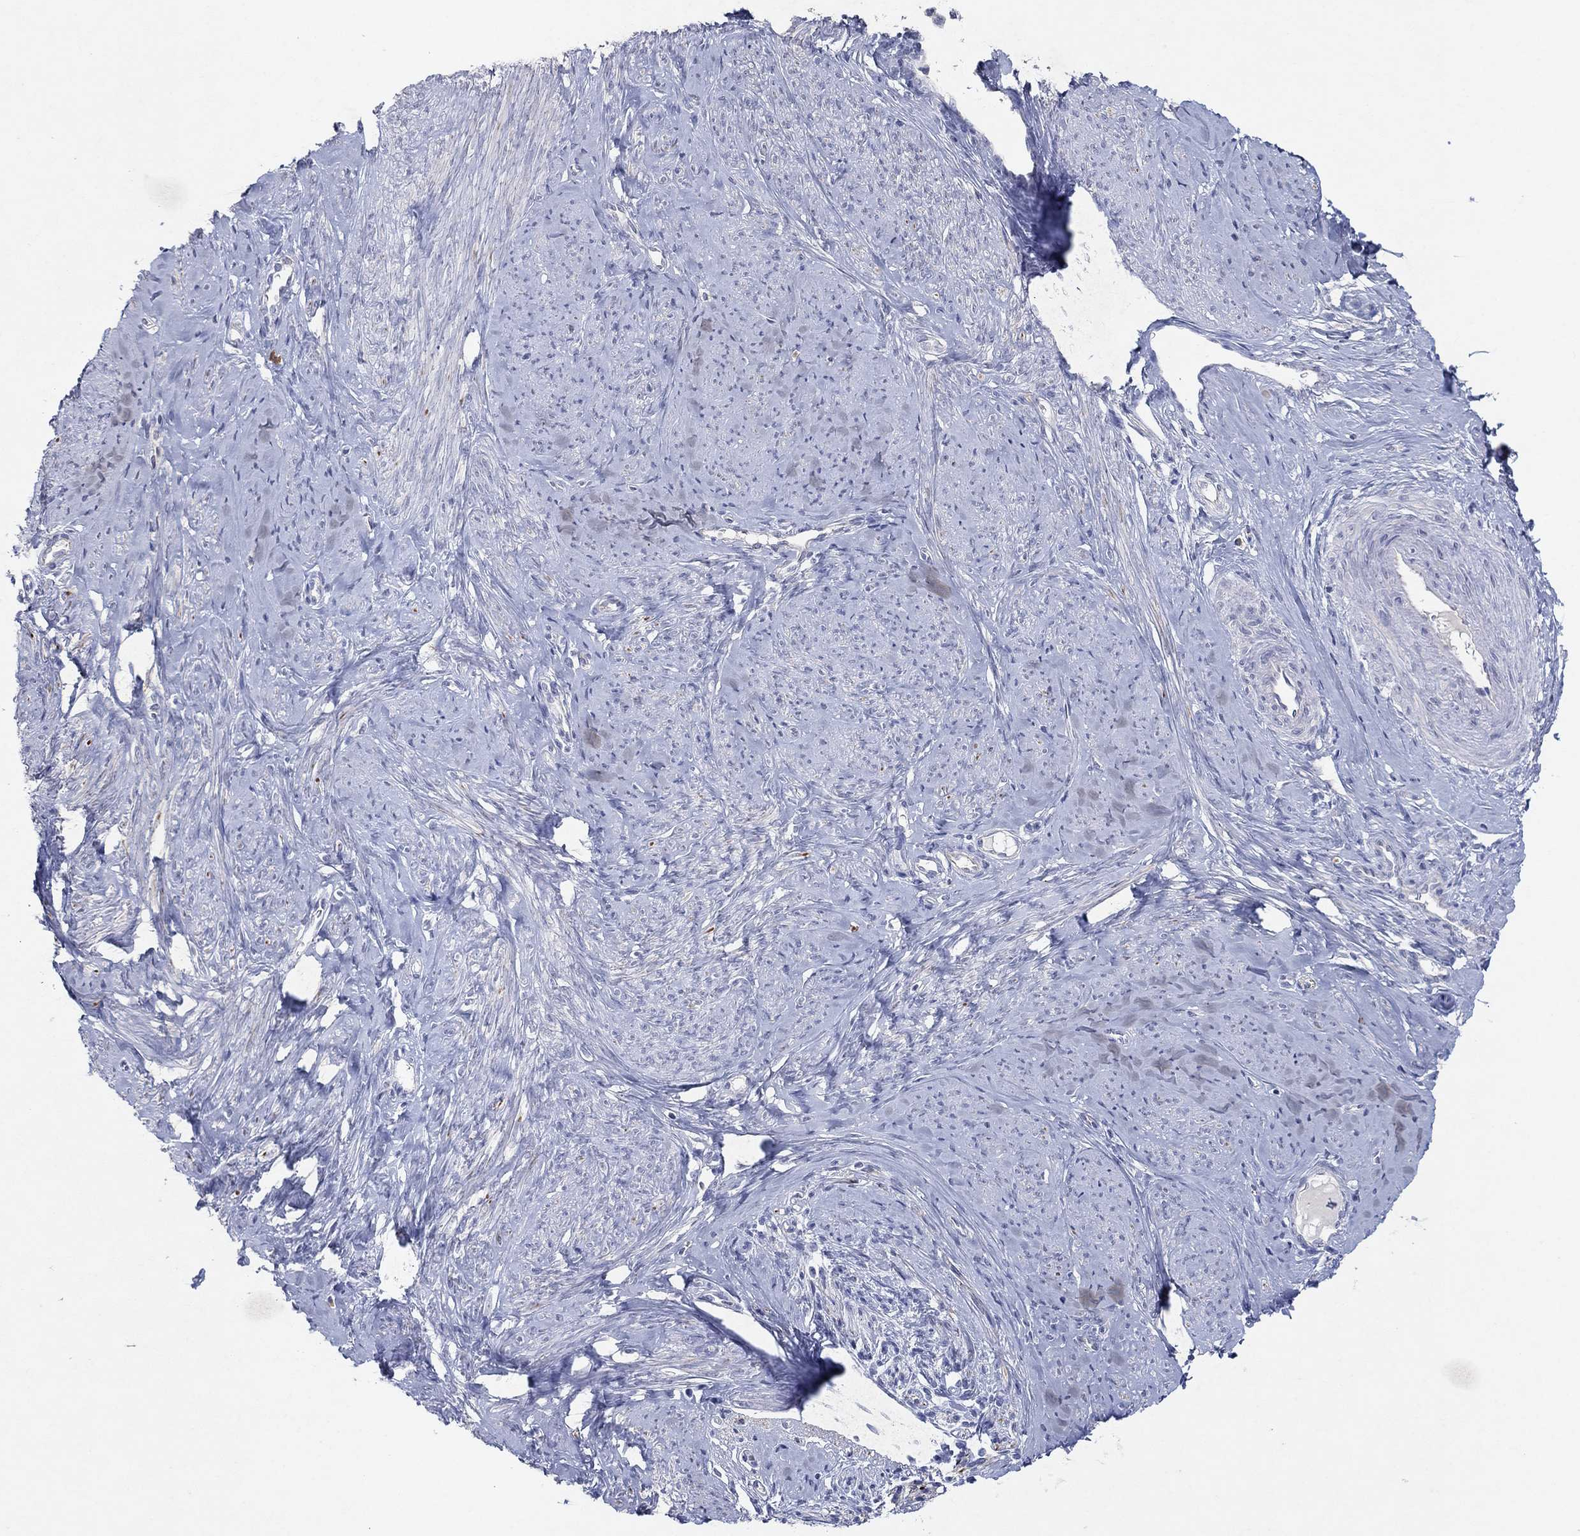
{"staining": {"intensity": "negative", "quantity": "none", "location": "none"}, "tissue": "smooth muscle", "cell_type": "Smooth muscle cells", "image_type": "normal", "snomed": [{"axis": "morphology", "description": "Normal tissue, NOS"}, {"axis": "topography", "description": "Smooth muscle"}], "caption": "High magnification brightfield microscopy of benign smooth muscle stained with DAB (brown) and counterstained with hematoxylin (blue): smooth muscle cells show no significant staining.", "gene": "KRT40", "patient": {"sex": "female", "age": 48}}